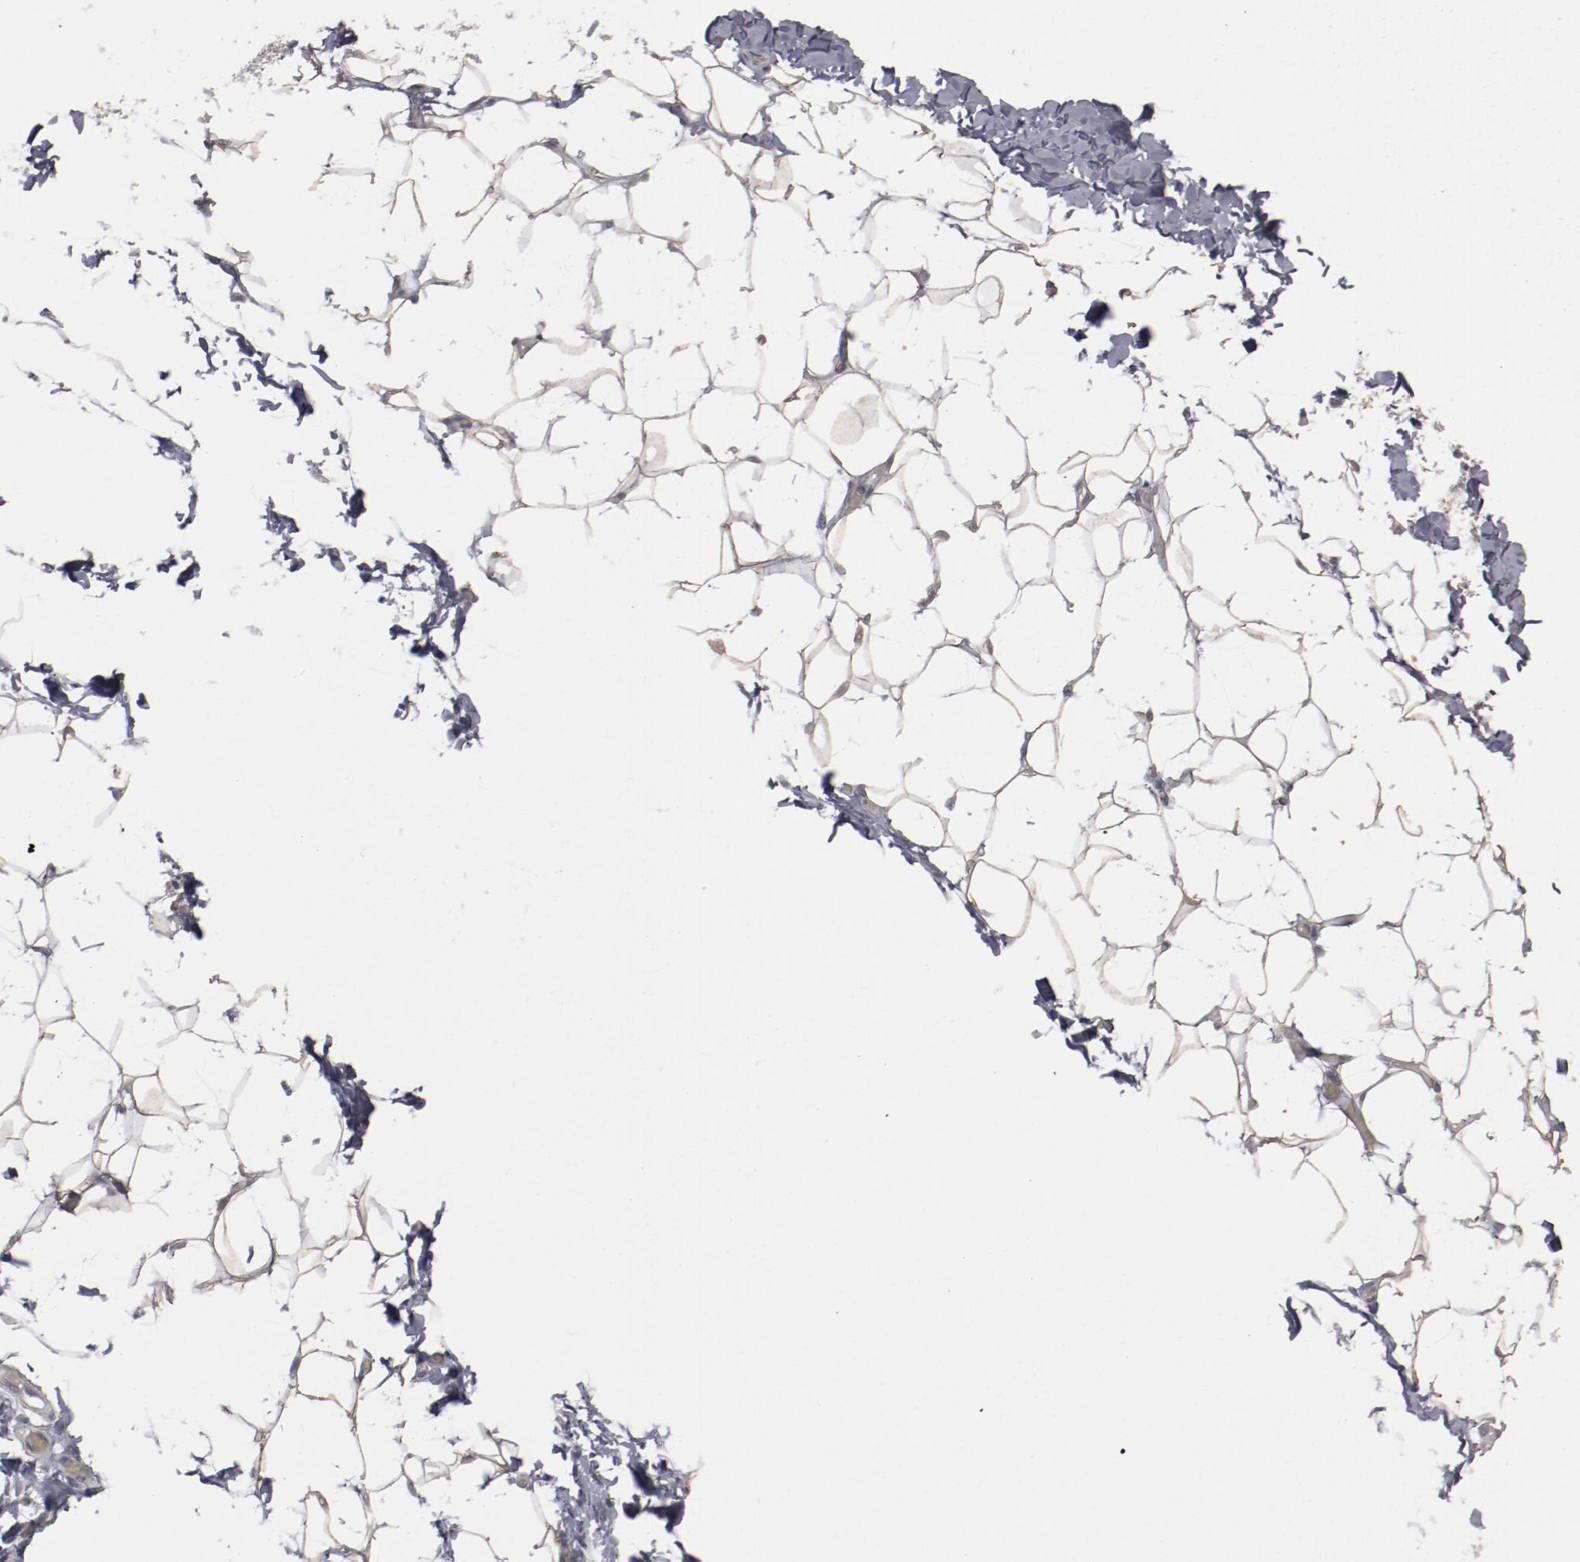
{"staining": {"intensity": "weak", "quantity": ">75%", "location": "cytoplasmic/membranous"}, "tissue": "adipose tissue", "cell_type": "Adipocytes", "image_type": "normal", "snomed": [{"axis": "morphology", "description": "Normal tissue, NOS"}, {"axis": "topography", "description": "Soft tissue"}], "caption": "A low amount of weak cytoplasmic/membranous expression is seen in approximately >75% of adipocytes in benign adipose tissue. (IHC, brightfield microscopy, high magnification).", "gene": "MYOM2", "patient": {"sex": "male", "age": 26}}